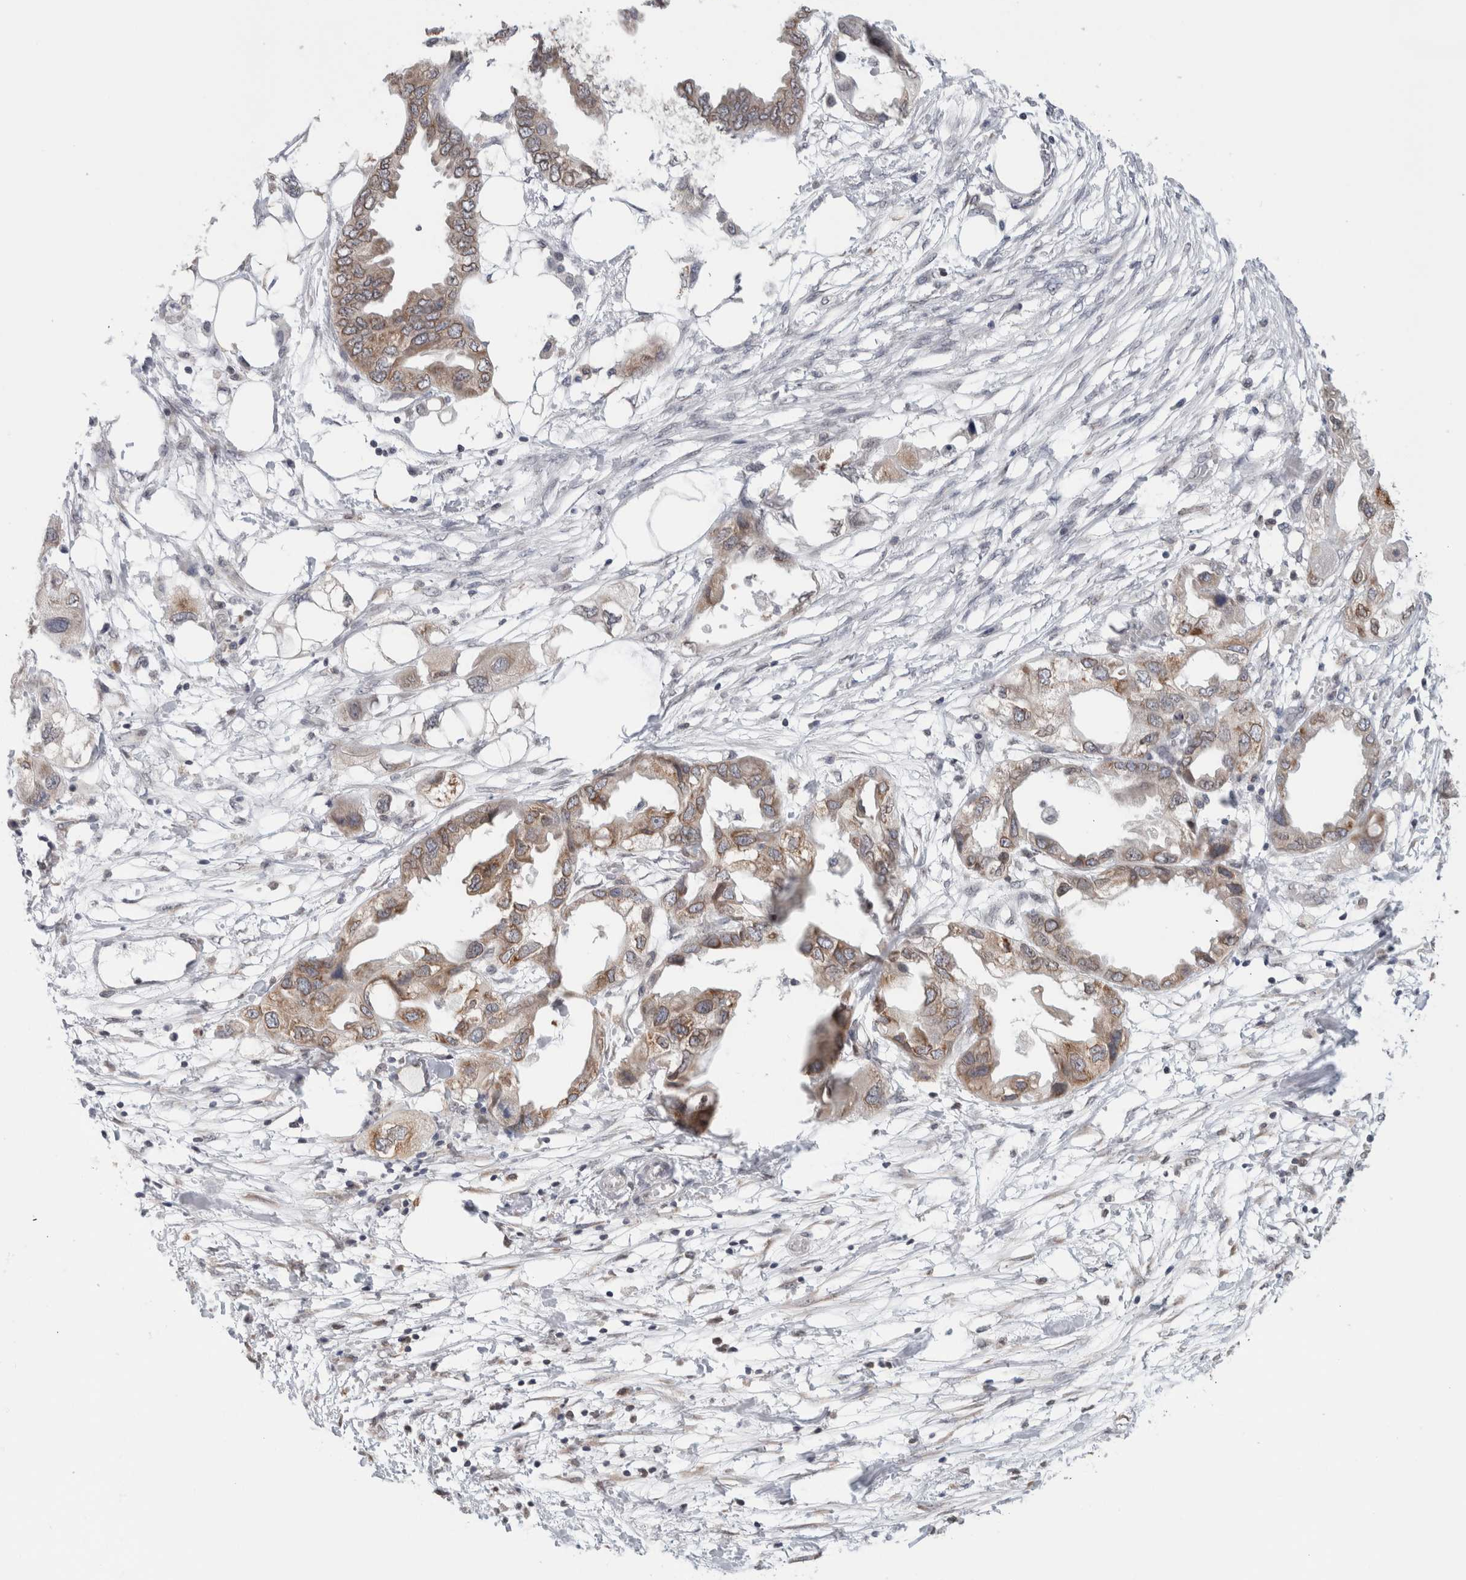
{"staining": {"intensity": "moderate", "quantity": ">75%", "location": "cytoplasmic/membranous,nuclear"}, "tissue": "endometrial cancer", "cell_type": "Tumor cells", "image_type": "cancer", "snomed": [{"axis": "morphology", "description": "Adenocarcinoma, NOS"}, {"axis": "morphology", "description": "Adenocarcinoma, metastatic, NOS"}, {"axis": "topography", "description": "Adipose tissue"}, {"axis": "topography", "description": "Endometrium"}], "caption": "Moderate cytoplasmic/membranous and nuclear staining is appreciated in about >75% of tumor cells in endometrial cancer (metastatic adenocarcinoma).", "gene": "RBMX2", "patient": {"sex": "female", "age": 67}}